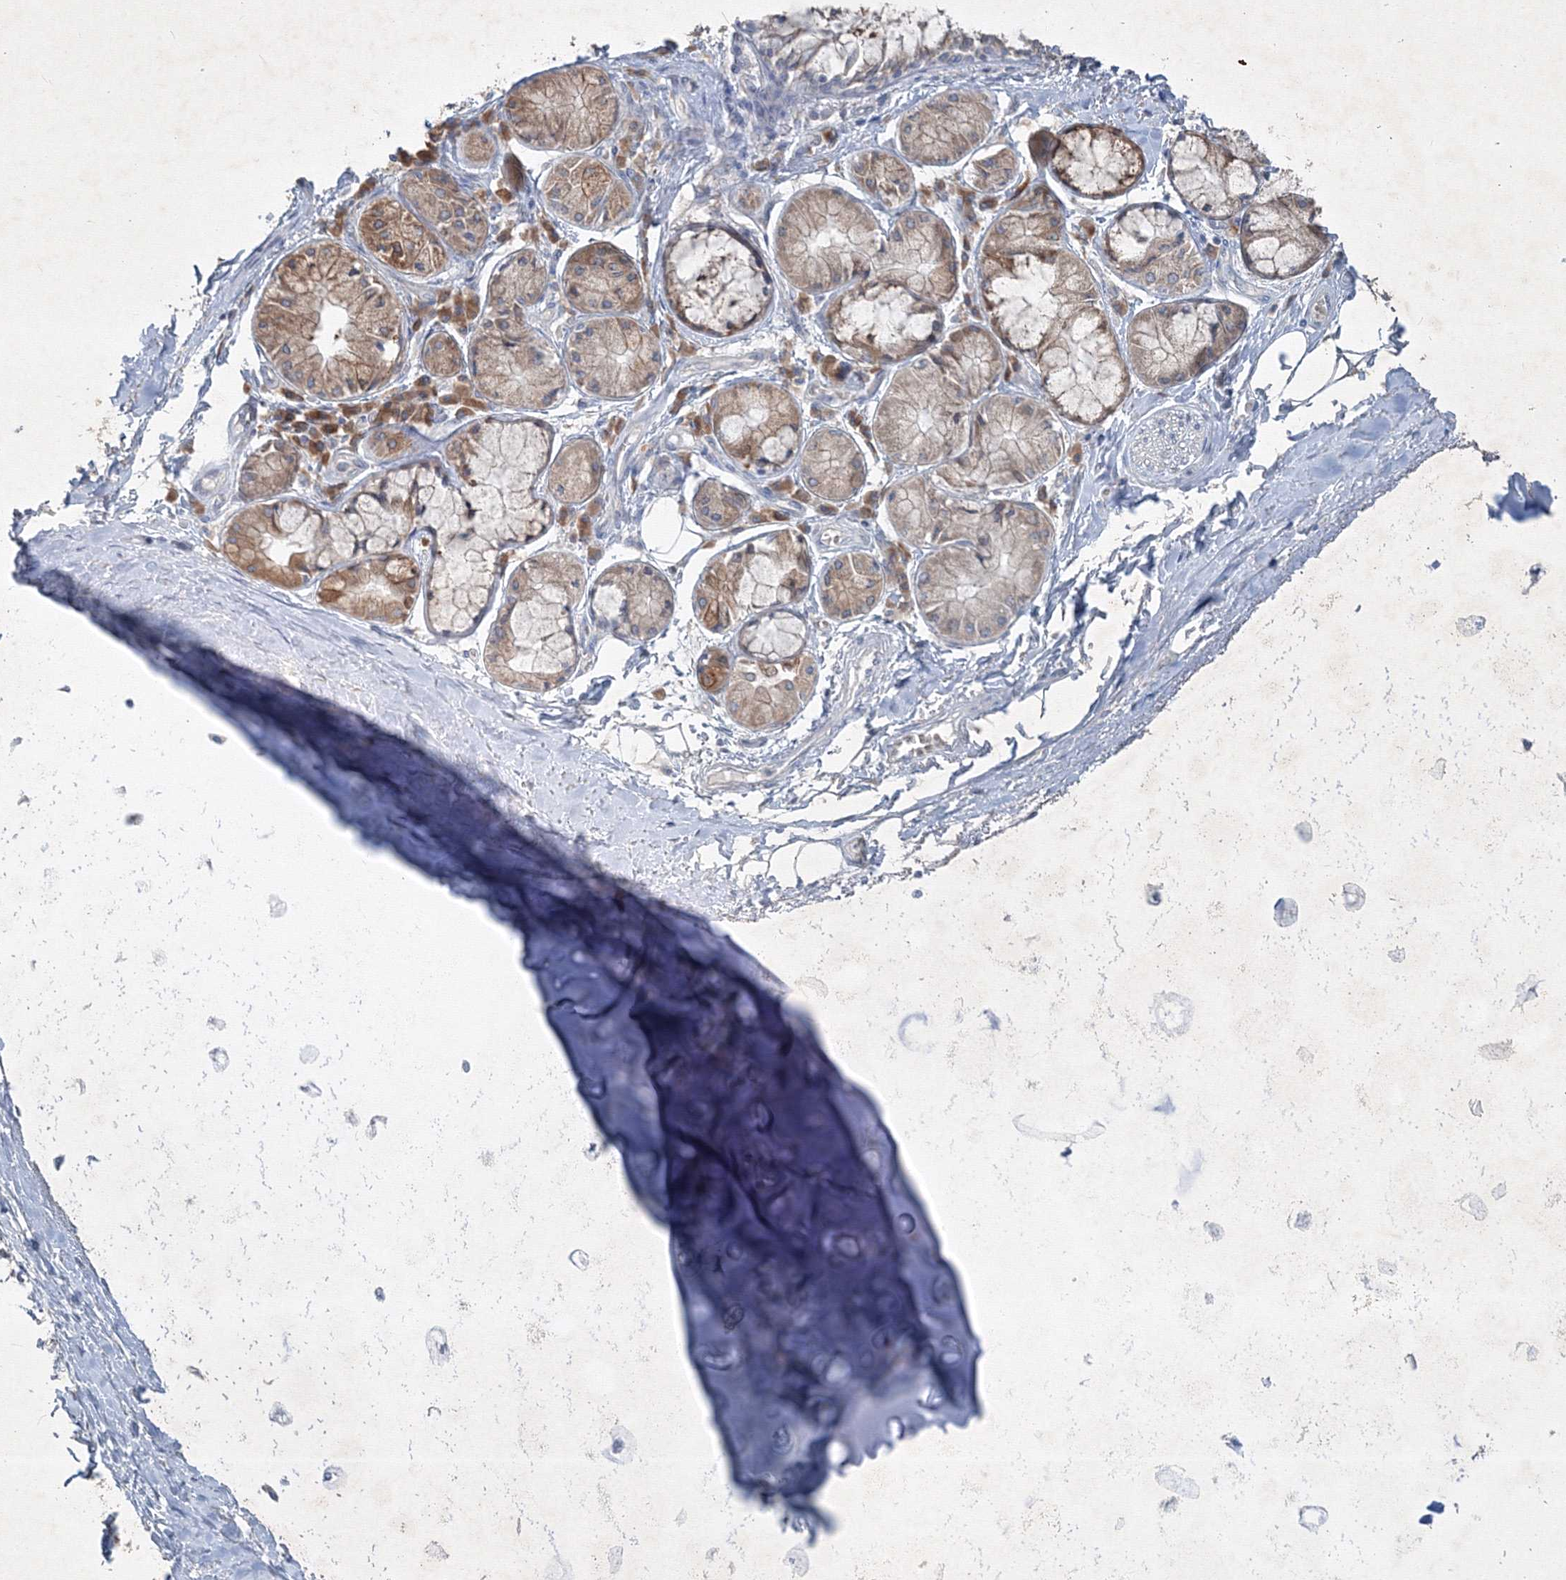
{"staining": {"intensity": "negative", "quantity": "none", "location": "none"}, "tissue": "adipose tissue", "cell_type": "Adipocytes", "image_type": "normal", "snomed": [{"axis": "morphology", "description": "Normal tissue, NOS"}, {"axis": "topography", "description": "Cartilage tissue"}, {"axis": "topography", "description": "Bronchus"}, {"axis": "topography", "description": "Lung"}, {"axis": "topography", "description": "Peripheral nerve tissue"}], "caption": "This is an immunohistochemistry photomicrograph of normal human adipose tissue. There is no positivity in adipocytes.", "gene": "IFNAR1", "patient": {"sex": "female", "age": 49}}